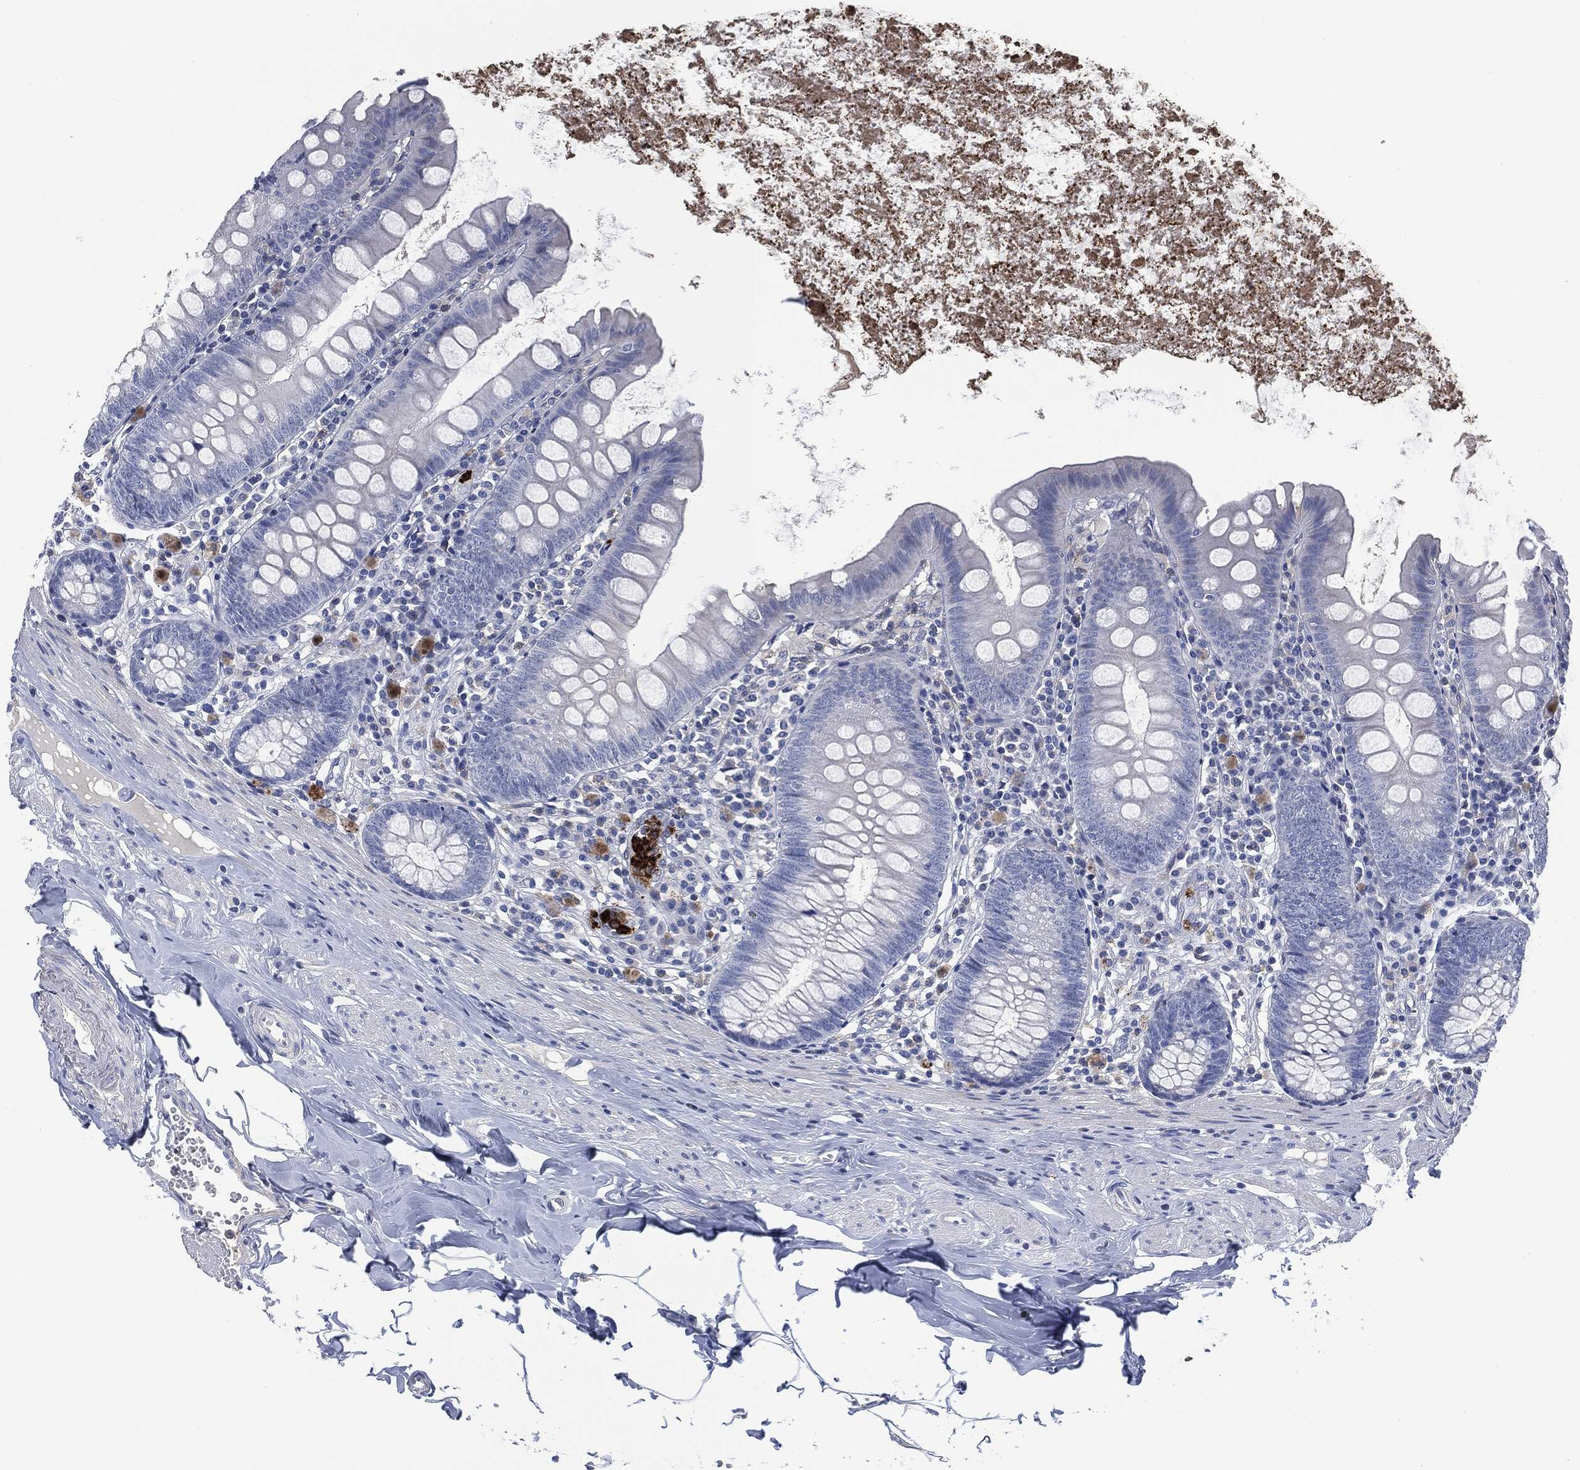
{"staining": {"intensity": "negative", "quantity": "none", "location": "none"}, "tissue": "appendix", "cell_type": "Glandular cells", "image_type": "normal", "snomed": [{"axis": "morphology", "description": "Normal tissue, NOS"}, {"axis": "topography", "description": "Appendix"}], "caption": "A high-resolution photomicrograph shows IHC staining of unremarkable appendix, which displays no significant expression in glandular cells.", "gene": "MPO", "patient": {"sex": "female", "age": 82}}